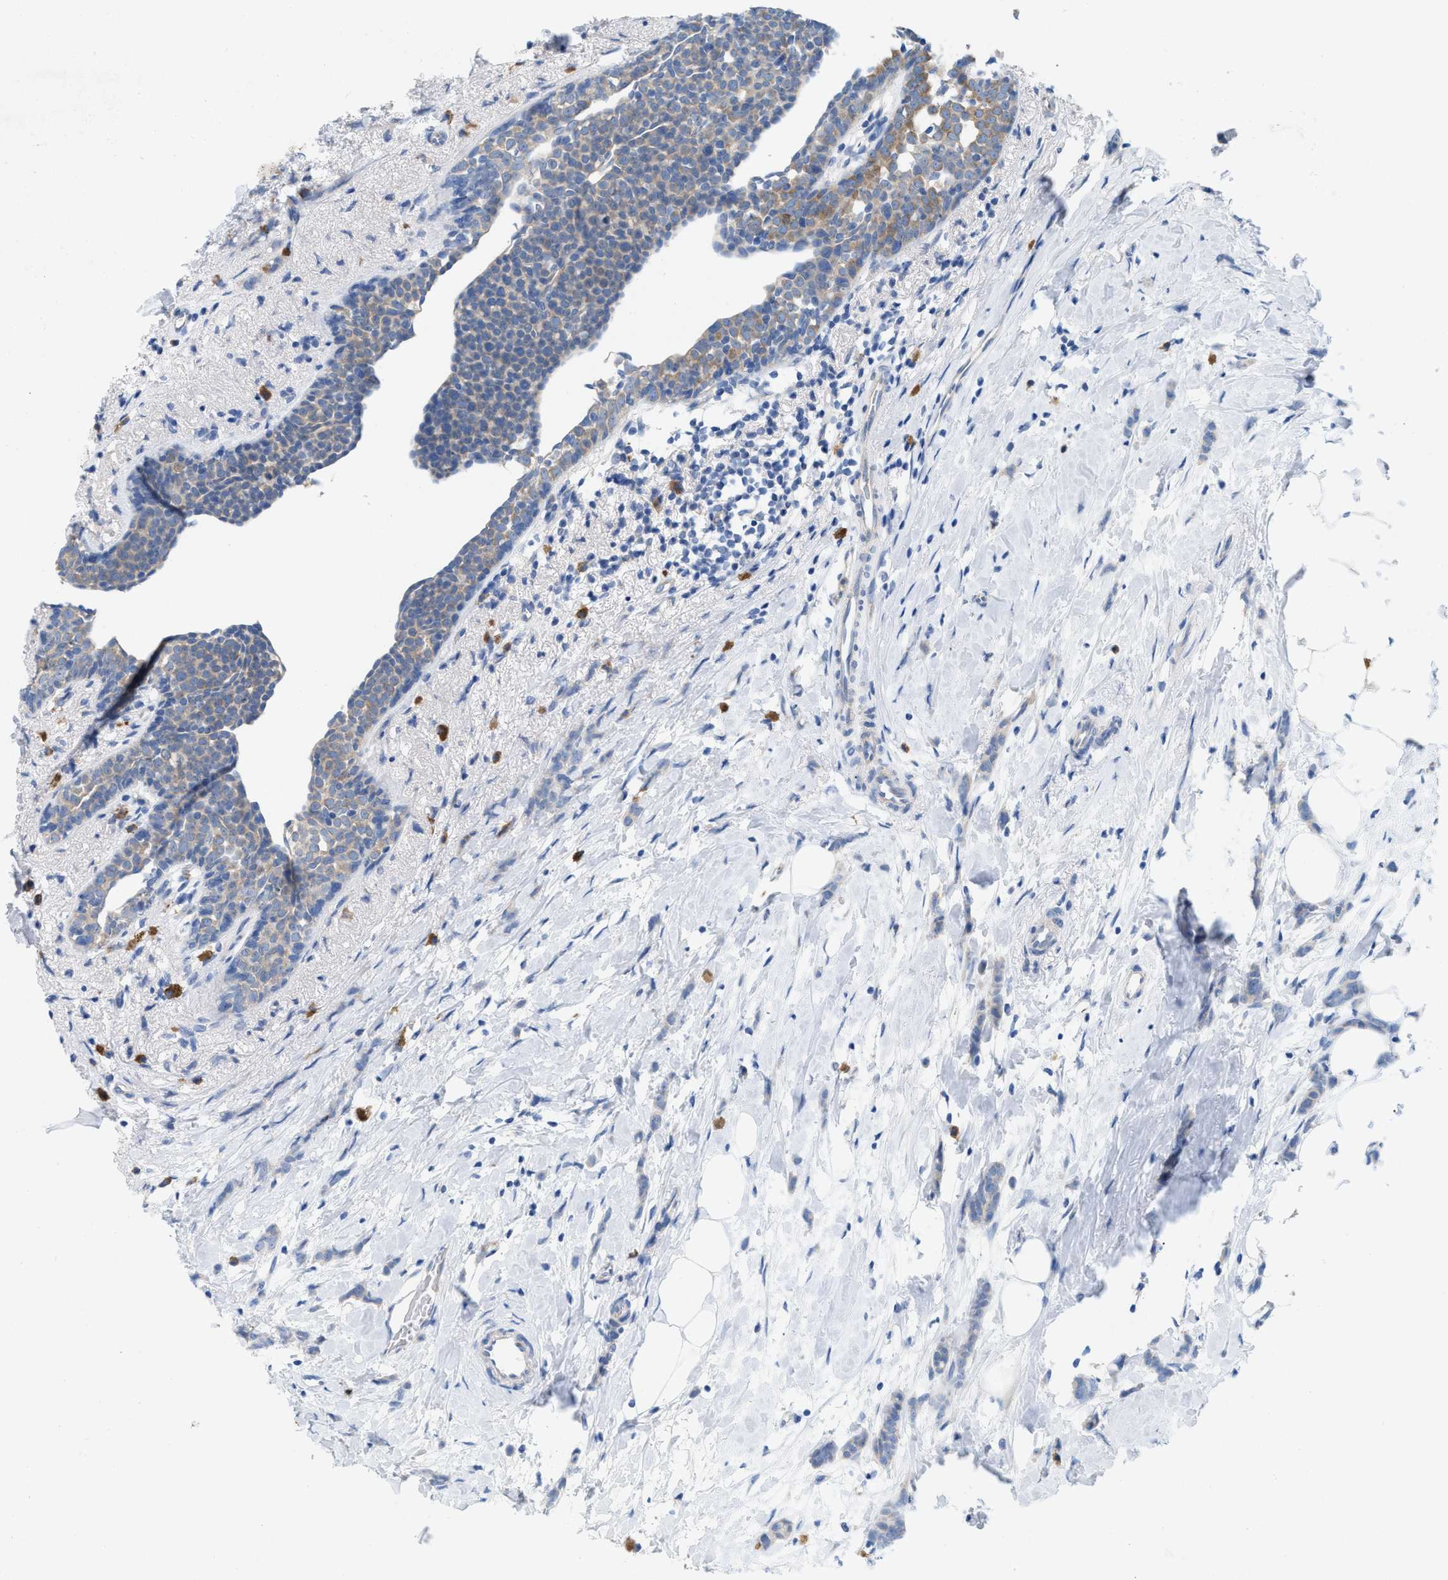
{"staining": {"intensity": "negative", "quantity": "none", "location": "none"}, "tissue": "breast cancer", "cell_type": "Tumor cells", "image_type": "cancer", "snomed": [{"axis": "morphology", "description": "Lobular carcinoma, in situ"}, {"axis": "morphology", "description": "Lobular carcinoma"}, {"axis": "topography", "description": "Breast"}], "caption": "DAB (3,3'-diaminobenzidine) immunohistochemical staining of breast lobular carcinoma displays no significant staining in tumor cells.", "gene": "DYNC2I1", "patient": {"sex": "female", "age": 41}}